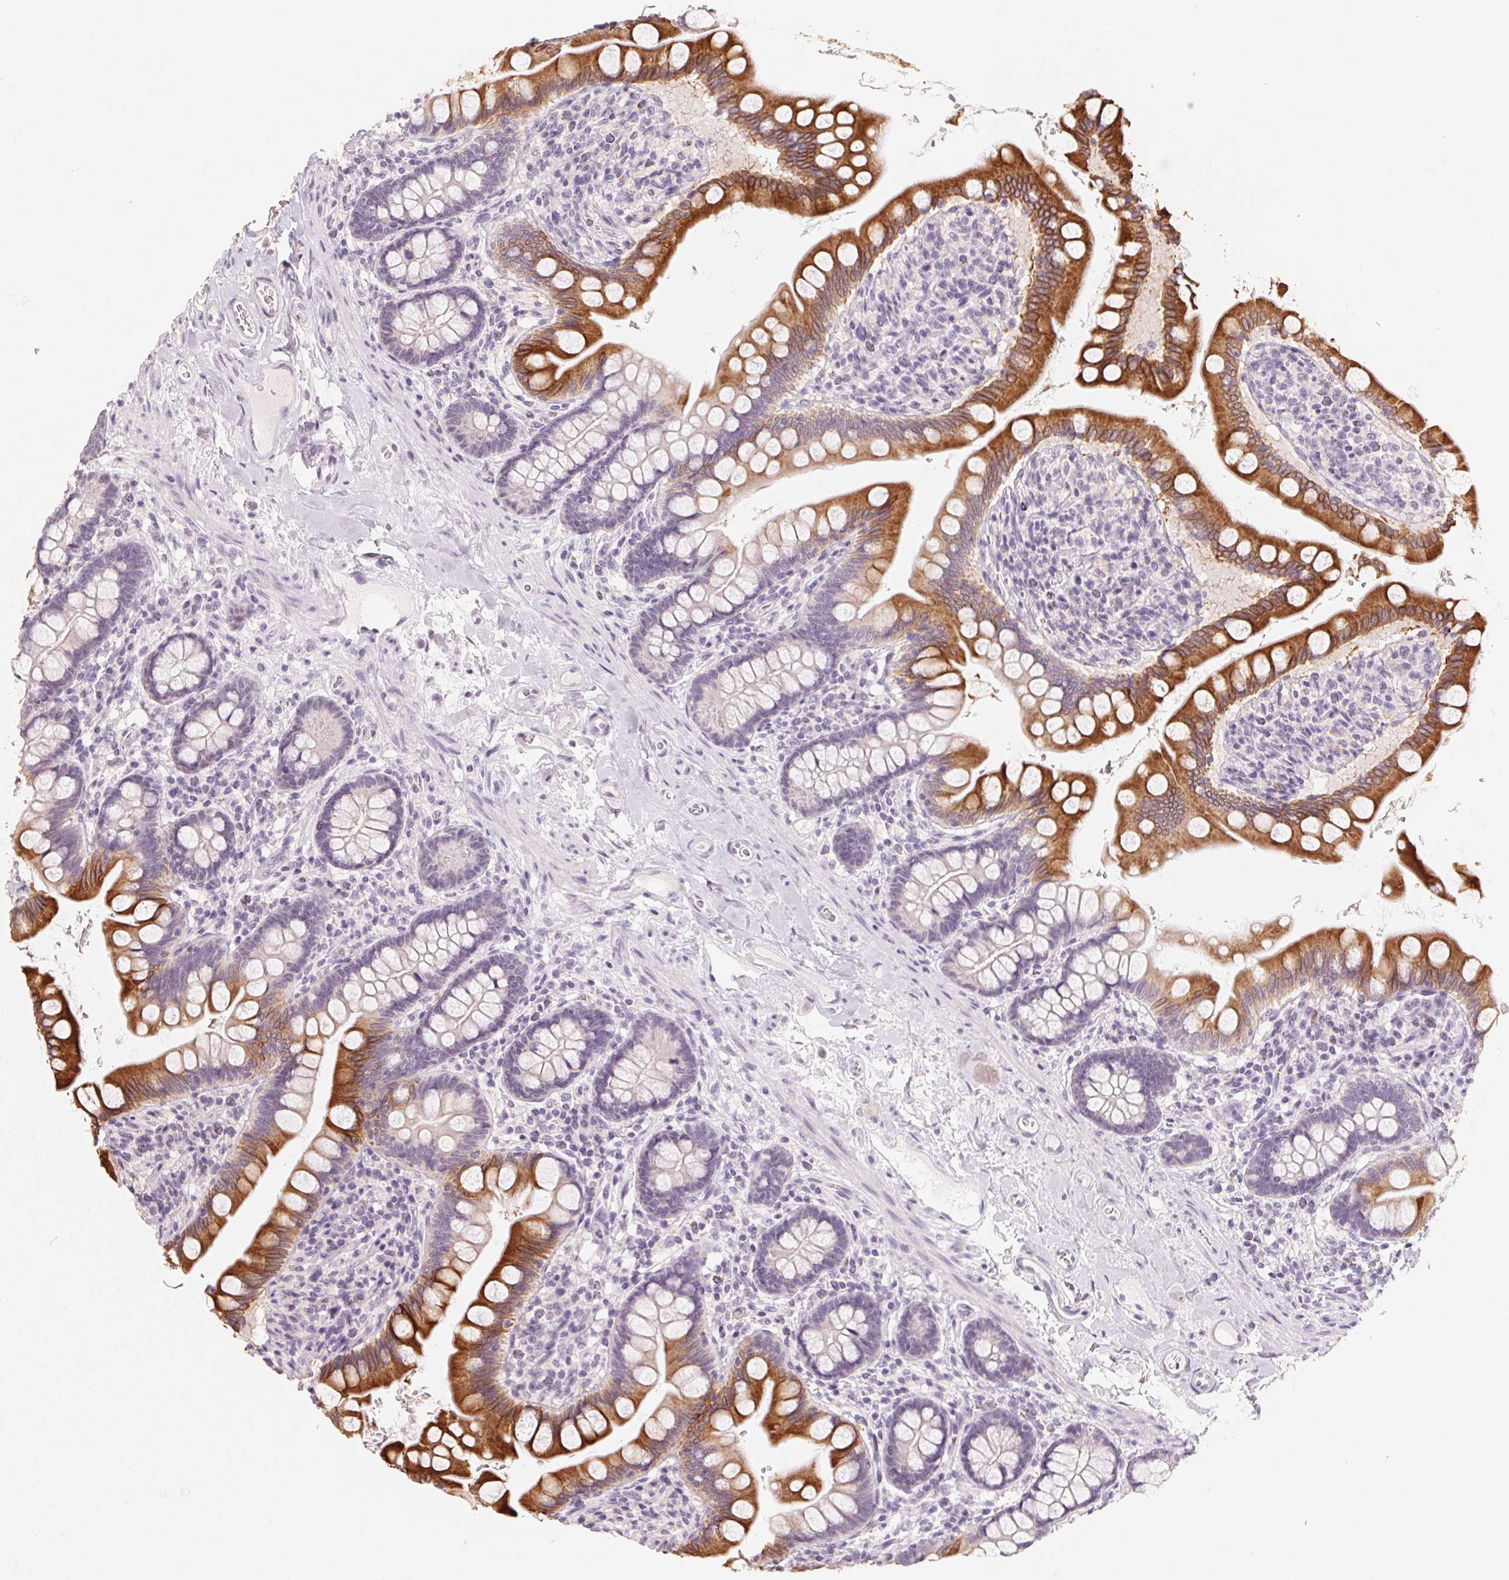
{"staining": {"intensity": "strong", "quantity": "25%-75%", "location": "cytoplasmic/membranous"}, "tissue": "small intestine", "cell_type": "Glandular cells", "image_type": "normal", "snomed": [{"axis": "morphology", "description": "Normal tissue, NOS"}, {"axis": "topography", "description": "Small intestine"}], "caption": "Immunohistochemistry photomicrograph of benign human small intestine stained for a protein (brown), which exhibits high levels of strong cytoplasmic/membranous positivity in about 25%-75% of glandular cells.", "gene": "CAPZA3", "patient": {"sex": "female", "age": 56}}